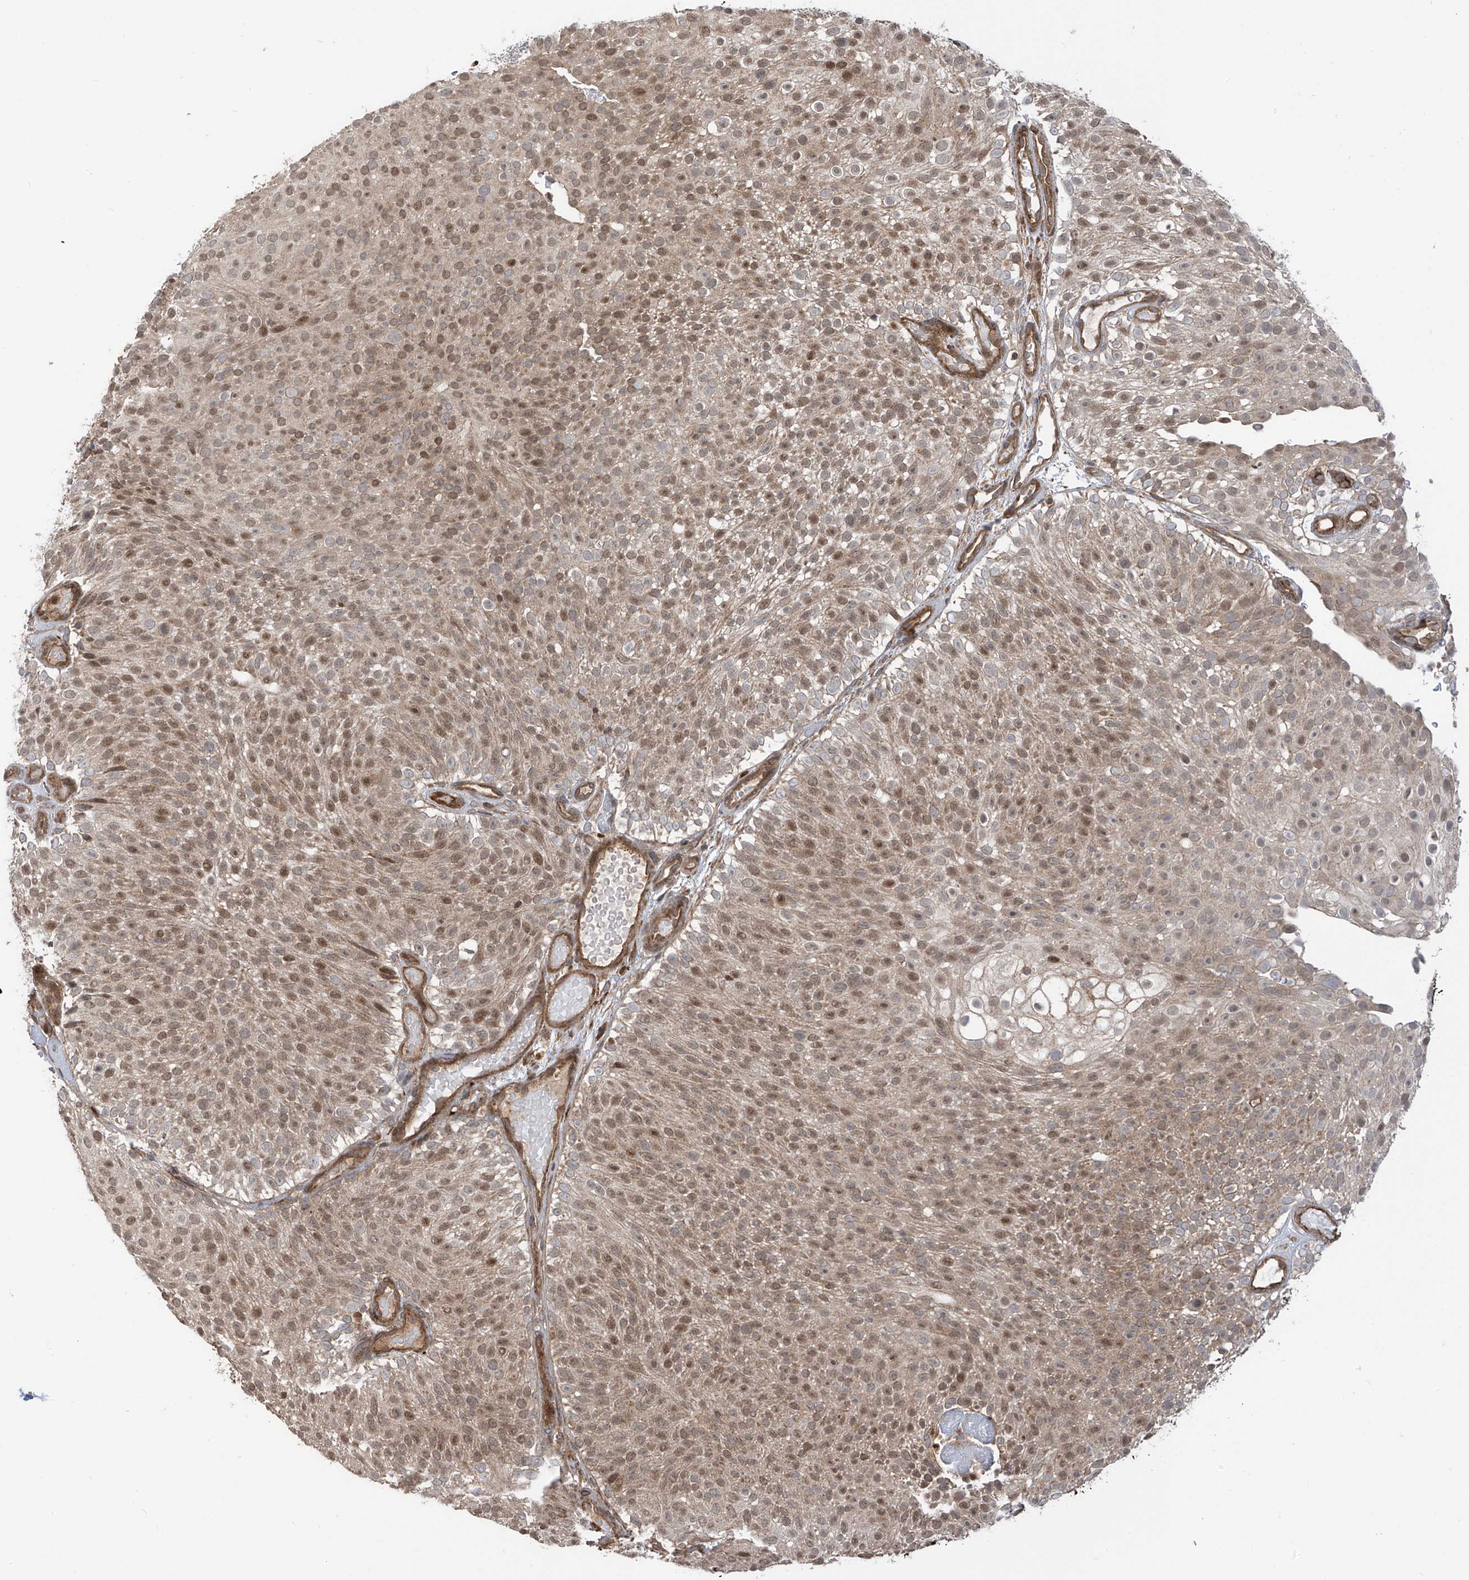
{"staining": {"intensity": "moderate", "quantity": ">75%", "location": "cytoplasmic/membranous,nuclear"}, "tissue": "urothelial cancer", "cell_type": "Tumor cells", "image_type": "cancer", "snomed": [{"axis": "morphology", "description": "Urothelial carcinoma, Low grade"}, {"axis": "topography", "description": "Urinary bladder"}], "caption": "Immunohistochemistry micrograph of human urothelial carcinoma (low-grade) stained for a protein (brown), which reveals medium levels of moderate cytoplasmic/membranous and nuclear positivity in about >75% of tumor cells.", "gene": "ATAD2B", "patient": {"sex": "male", "age": 78}}